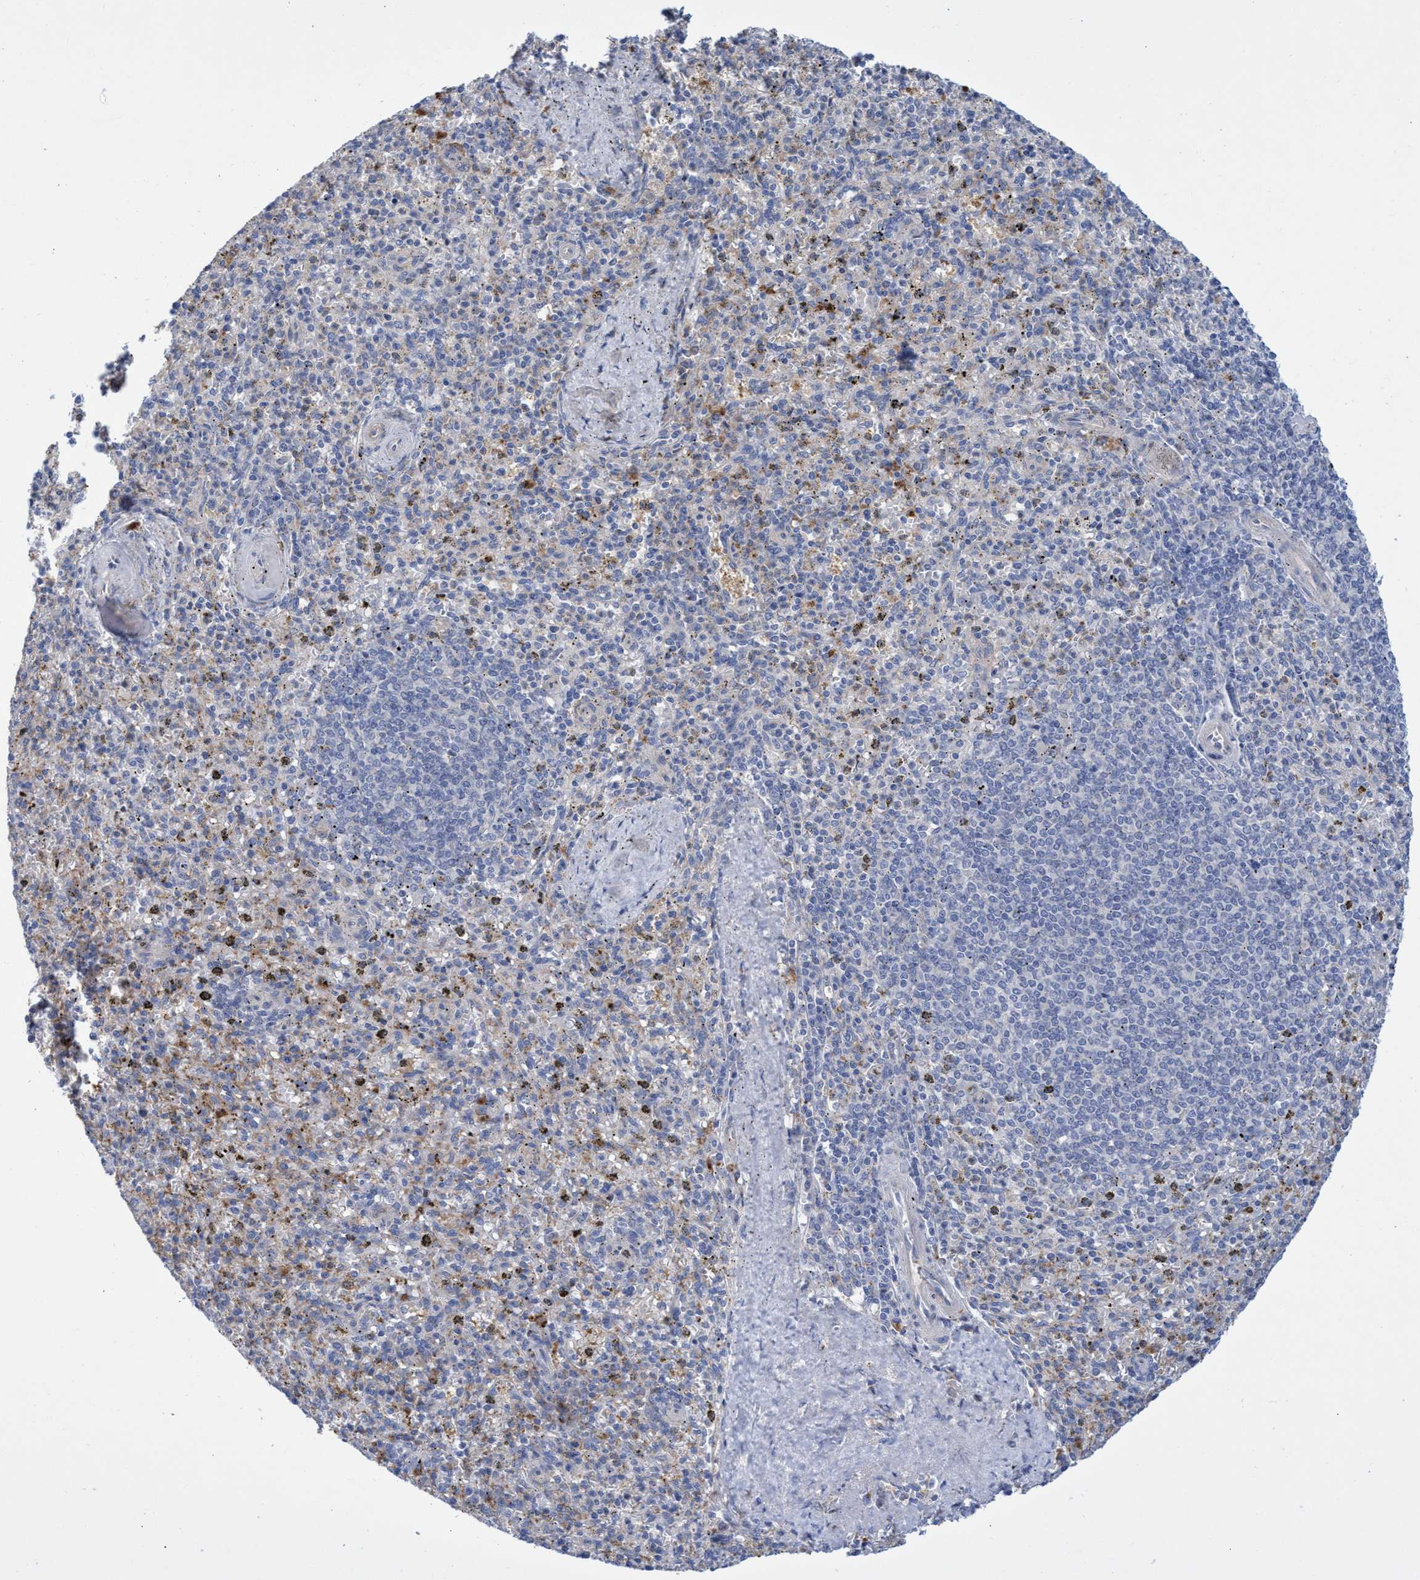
{"staining": {"intensity": "weak", "quantity": "<25%", "location": "cytoplasmic/membranous"}, "tissue": "spleen", "cell_type": "Cells in red pulp", "image_type": "normal", "snomed": [{"axis": "morphology", "description": "Normal tissue, NOS"}, {"axis": "topography", "description": "Spleen"}], "caption": "Immunohistochemical staining of unremarkable human spleen exhibits no significant expression in cells in red pulp.", "gene": "SVEP1", "patient": {"sex": "male", "age": 72}}